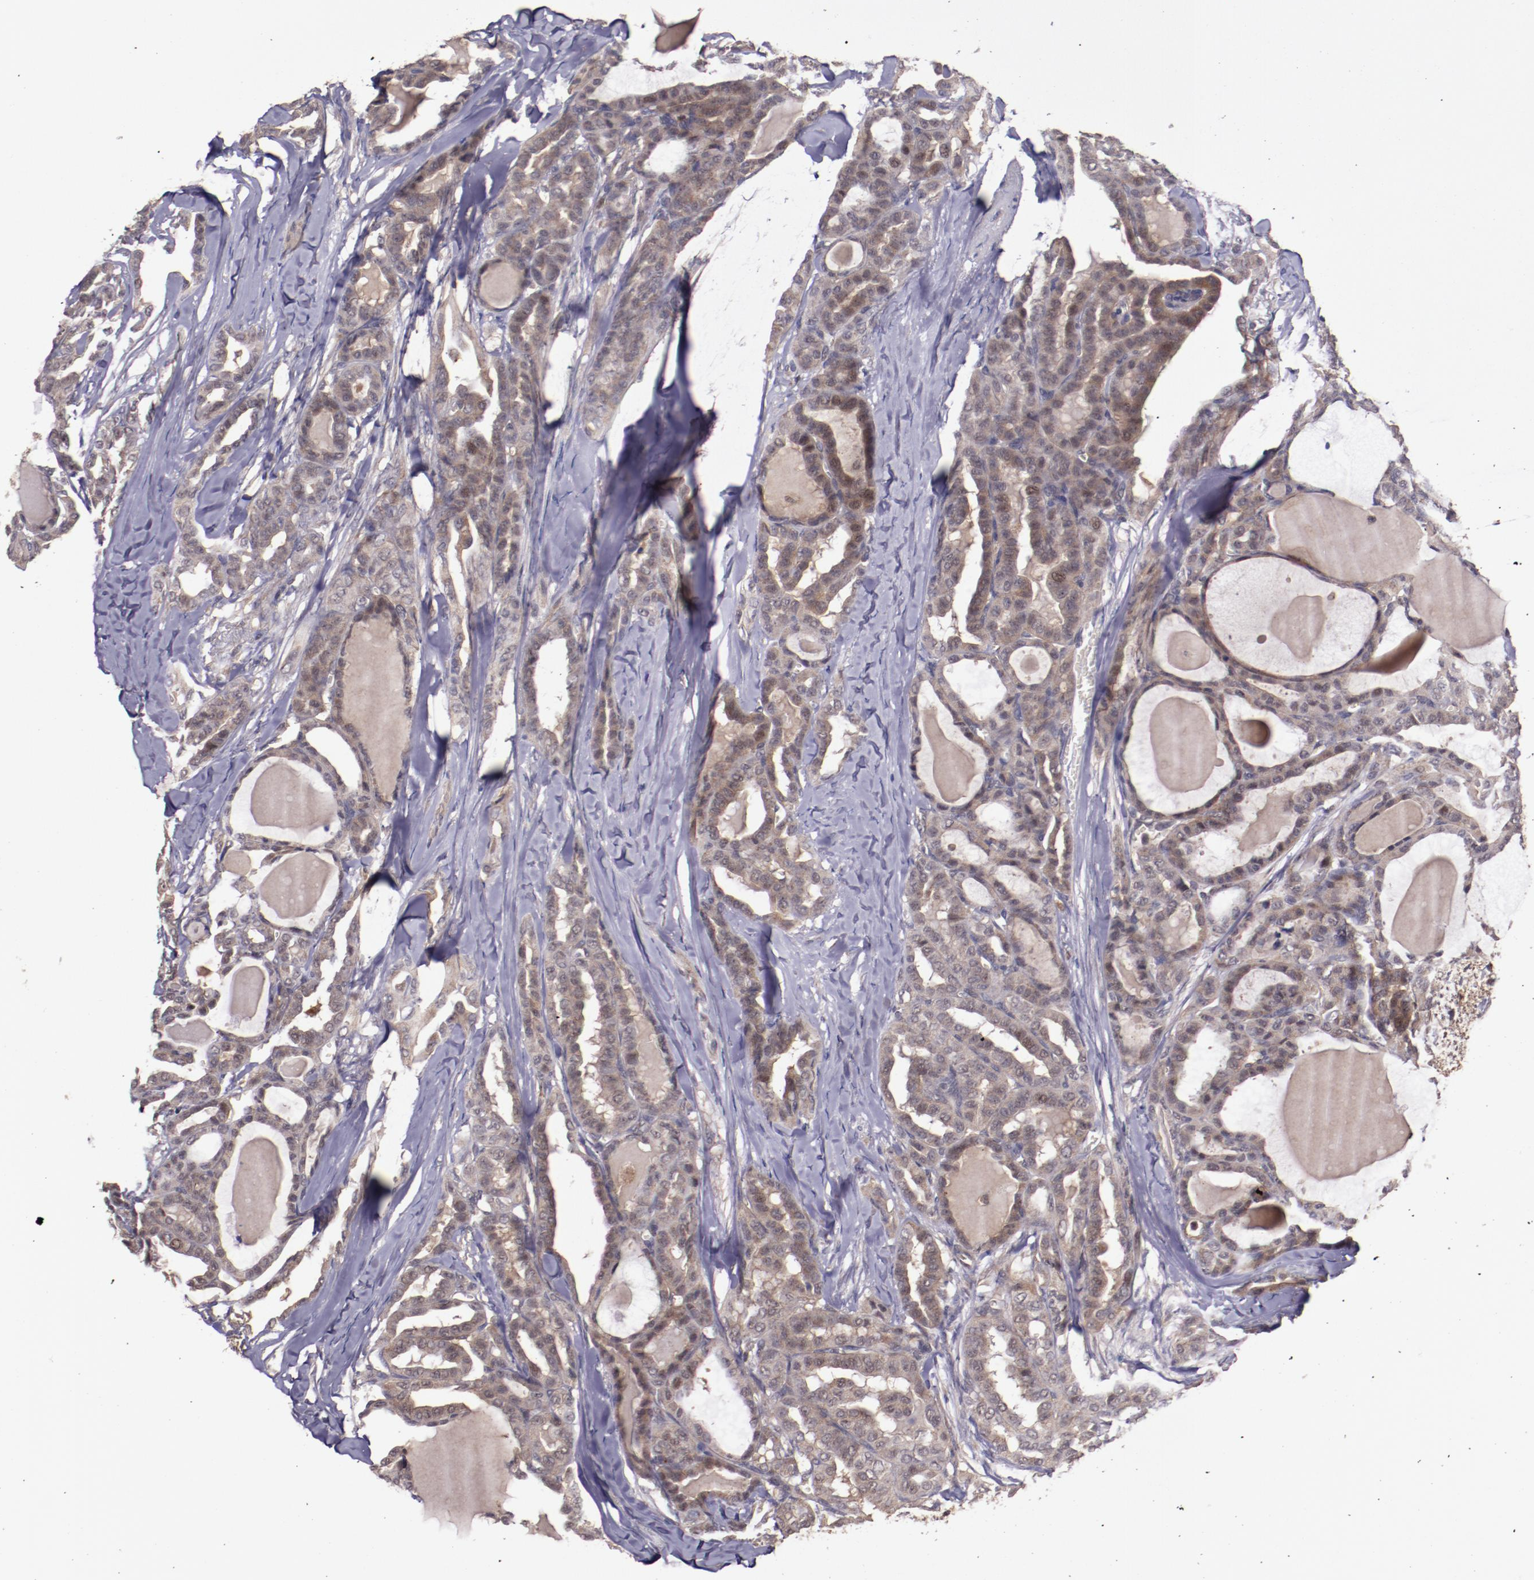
{"staining": {"intensity": "weak", "quantity": ">75%", "location": "cytoplasmic/membranous,nuclear"}, "tissue": "thyroid cancer", "cell_type": "Tumor cells", "image_type": "cancer", "snomed": [{"axis": "morphology", "description": "Carcinoma, NOS"}, {"axis": "topography", "description": "Thyroid gland"}], "caption": "A brown stain highlights weak cytoplasmic/membranous and nuclear expression of a protein in thyroid cancer tumor cells.", "gene": "FTSJ1", "patient": {"sex": "female", "age": 91}}